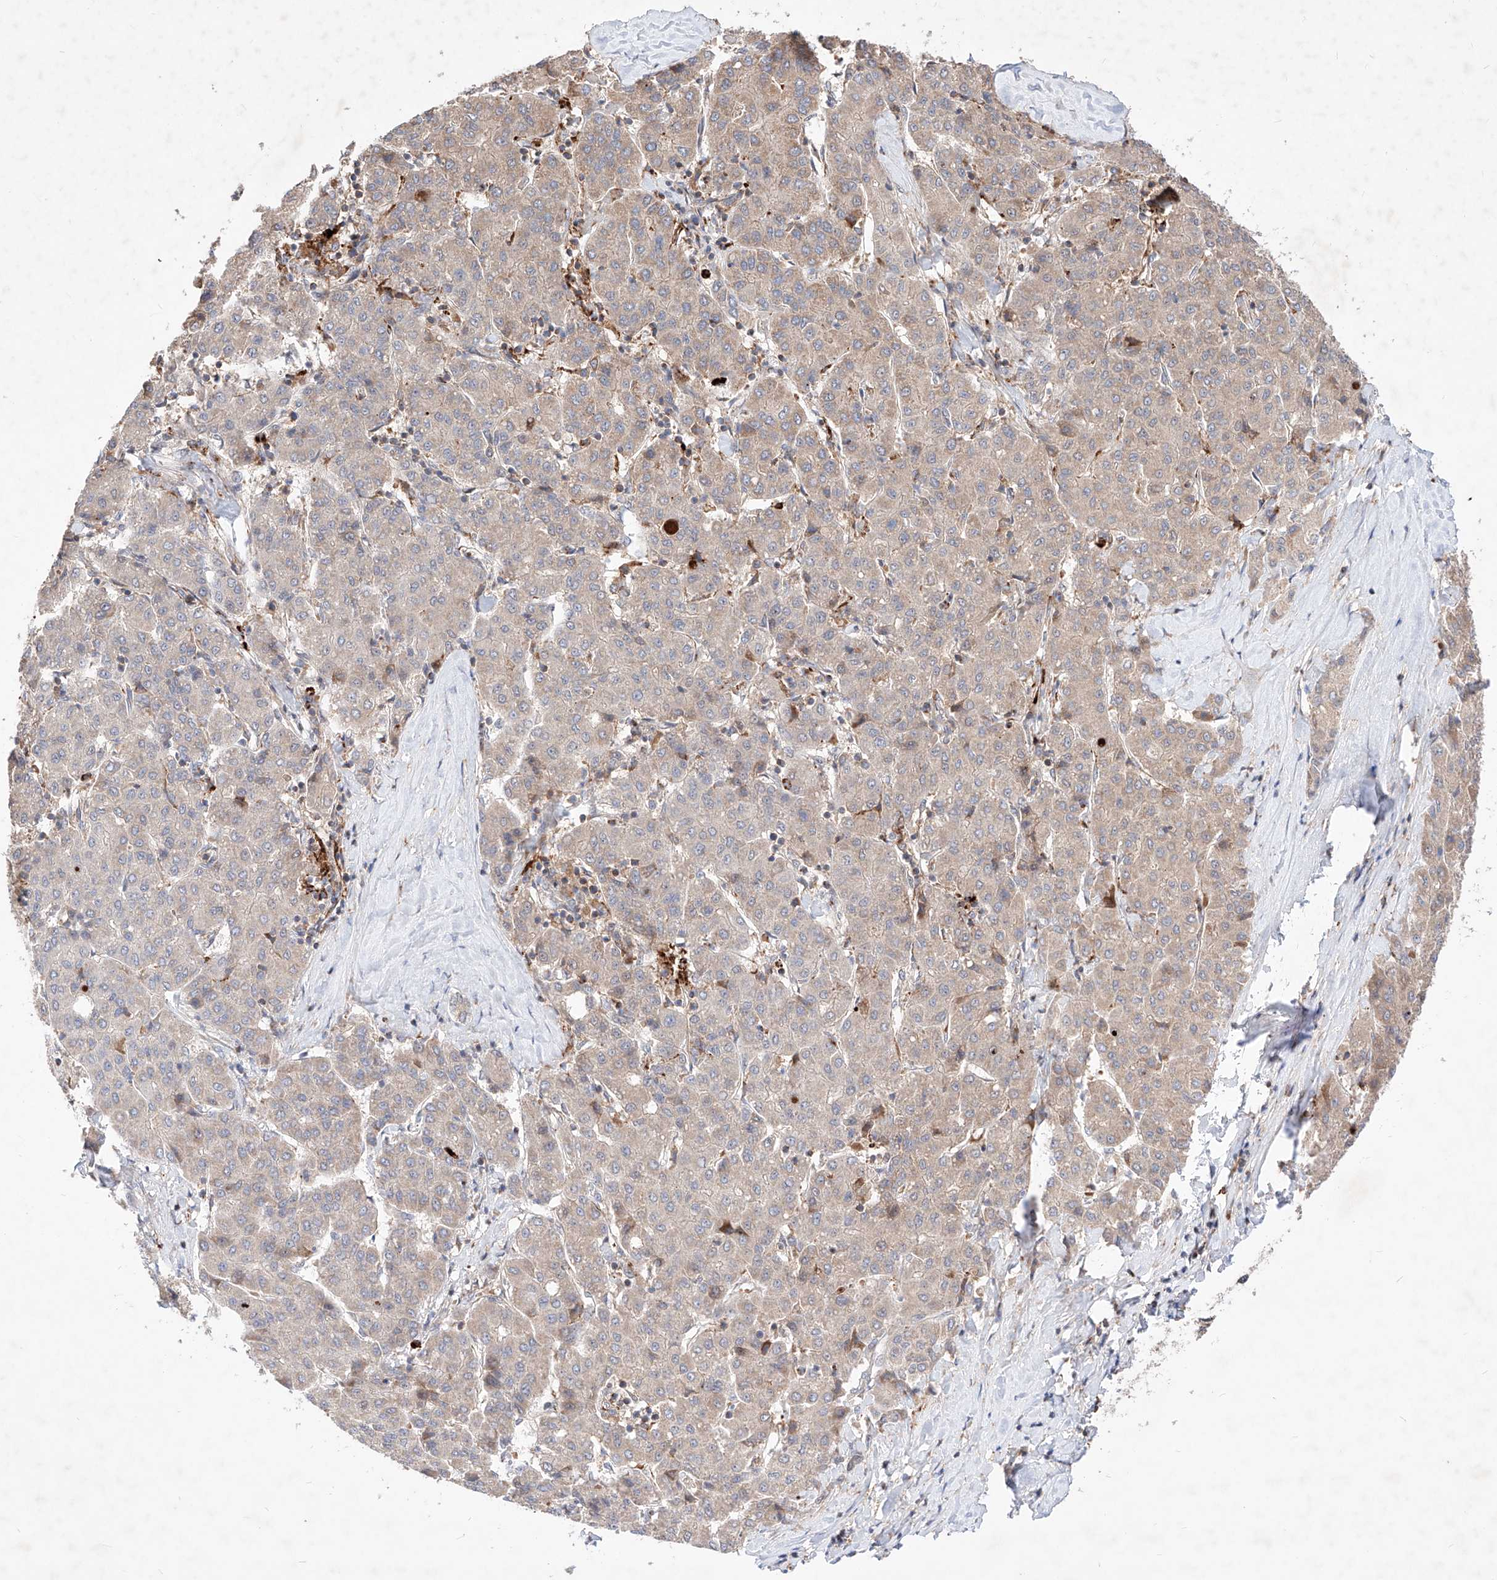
{"staining": {"intensity": "weak", "quantity": "25%-75%", "location": "cytoplasmic/membranous"}, "tissue": "liver cancer", "cell_type": "Tumor cells", "image_type": "cancer", "snomed": [{"axis": "morphology", "description": "Carcinoma, Hepatocellular, NOS"}, {"axis": "topography", "description": "Liver"}], "caption": "Weak cytoplasmic/membranous expression for a protein is appreciated in approximately 25%-75% of tumor cells of liver cancer (hepatocellular carcinoma) using immunohistochemistry.", "gene": "TSNAX", "patient": {"sex": "male", "age": 65}}